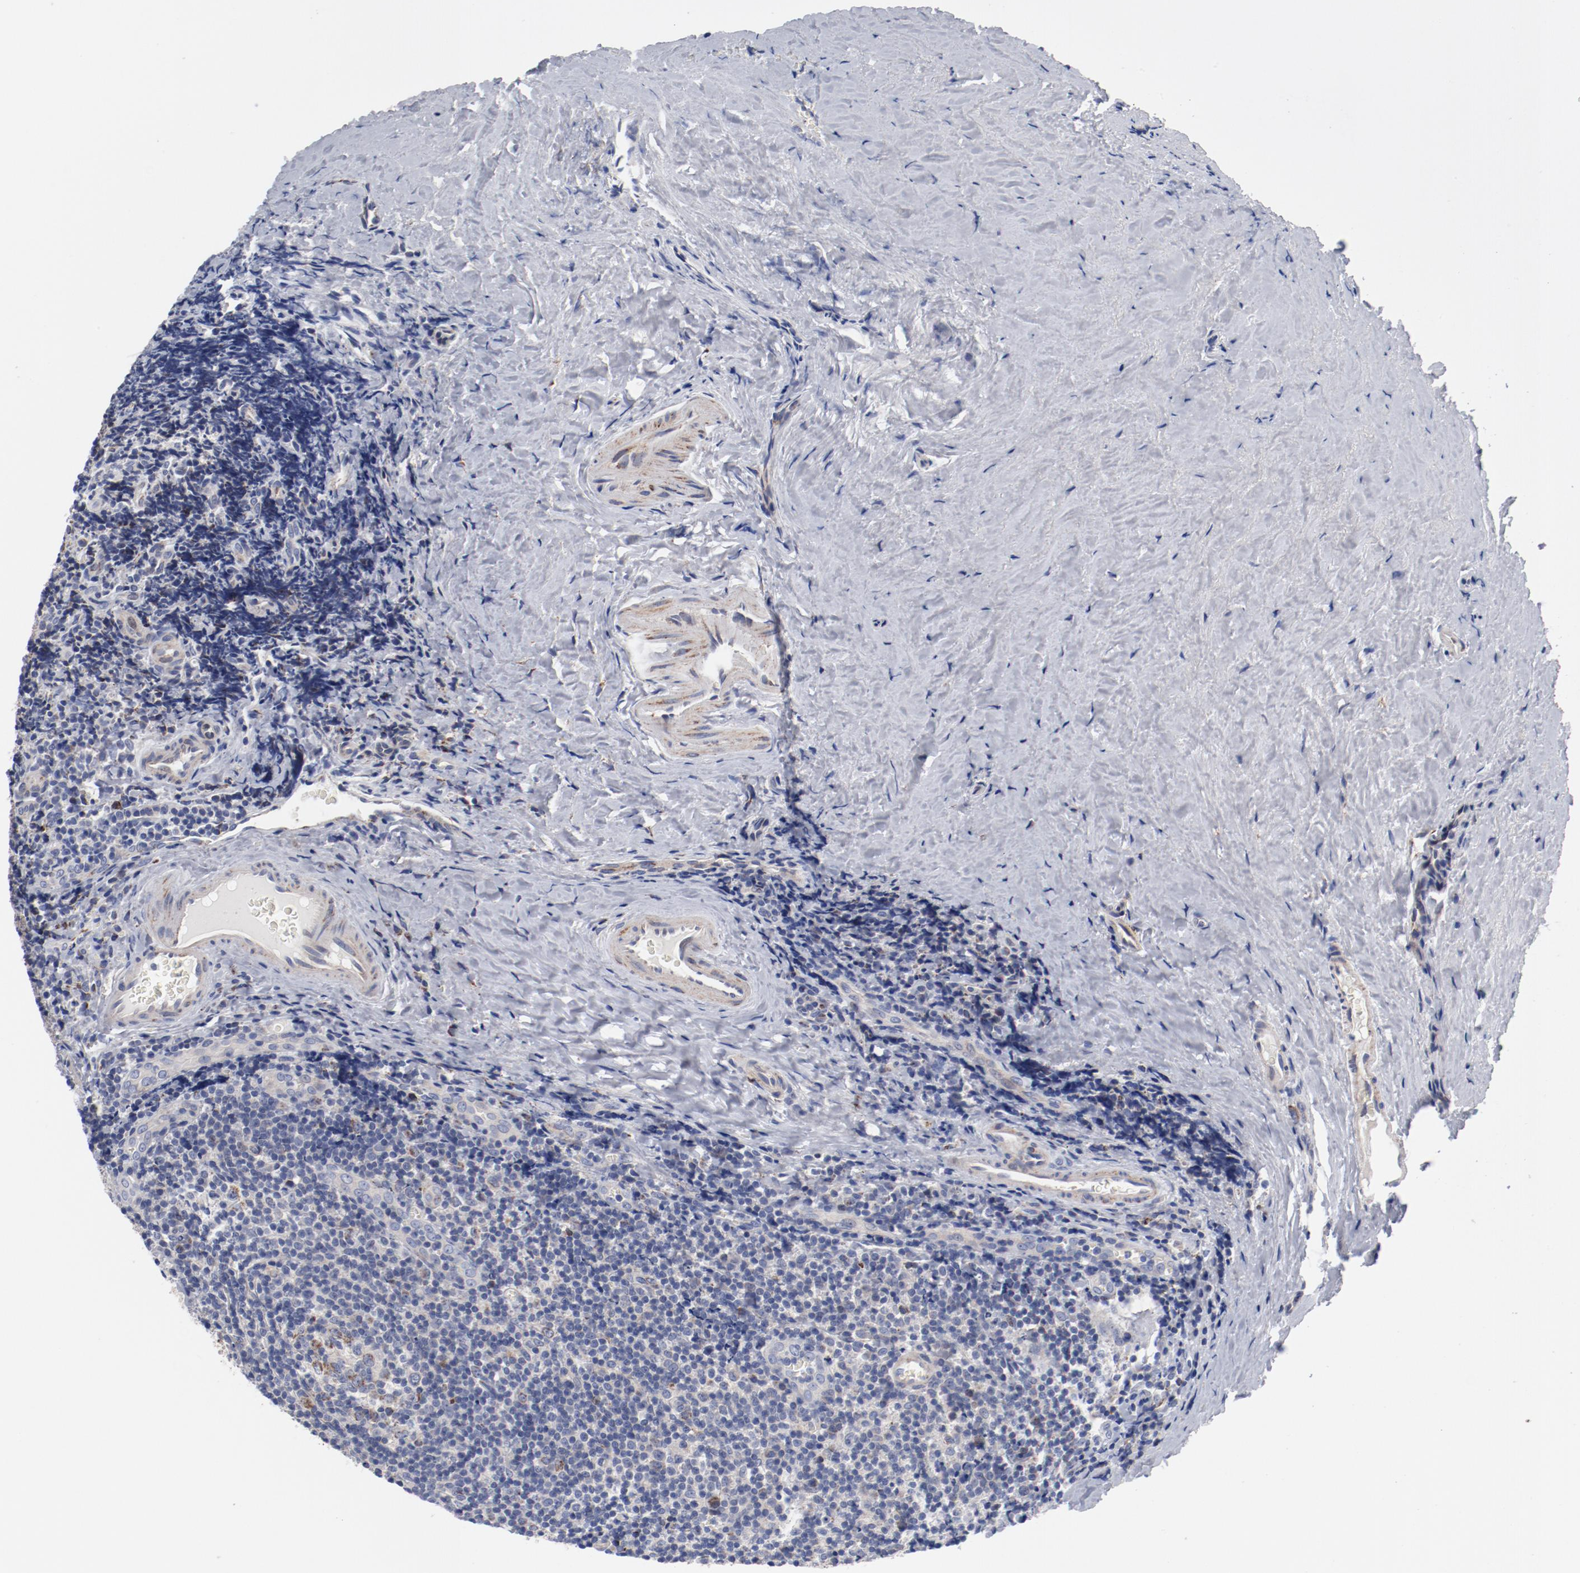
{"staining": {"intensity": "moderate", "quantity": "<25%", "location": "cytoplasmic/membranous"}, "tissue": "tonsil", "cell_type": "Germinal center cells", "image_type": "normal", "snomed": [{"axis": "morphology", "description": "Normal tissue, NOS"}, {"axis": "topography", "description": "Tonsil"}], "caption": "DAB immunohistochemical staining of normal tonsil exhibits moderate cytoplasmic/membranous protein expression in about <25% of germinal center cells.", "gene": "NDUFV2", "patient": {"sex": "male", "age": 20}}